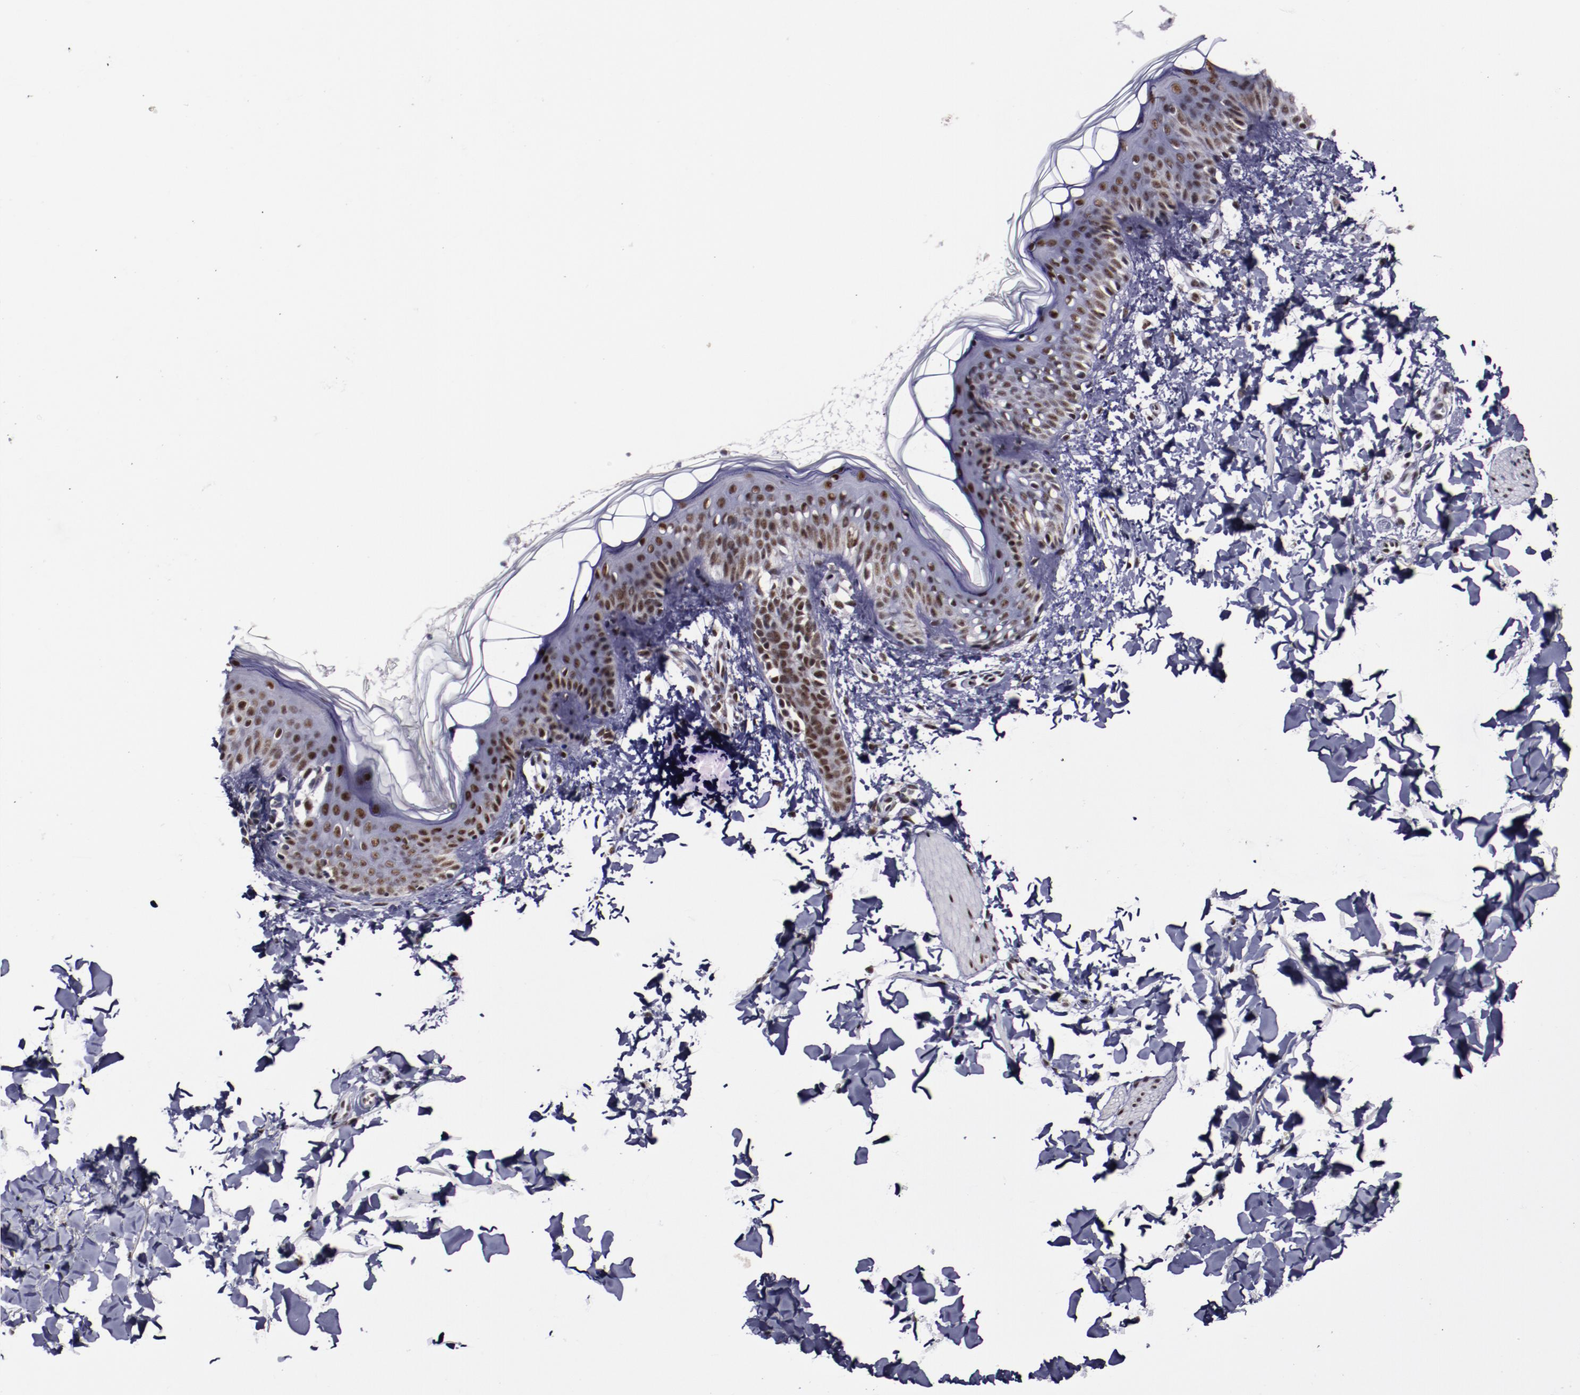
{"staining": {"intensity": "moderate", "quantity": ">75%", "location": "nuclear"}, "tissue": "skin", "cell_type": "Fibroblasts", "image_type": "normal", "snomed": [{"axis": "morphology", "description": "Normal tissue, NOS"}, {"axis": "topography", "description": "Skin"}], "caption": "Immunohistochemistry (IHC) histopathology image of benign skin: skin stained using immunohistochemistry (IHC) reveals medium levels of moderate protein expression localized specifically in the nuclear of fibroblasts, appearing as a nuclear brown color.", "gene": "PPP4R3A", "patient": {"sex": "female", "age": 4}}